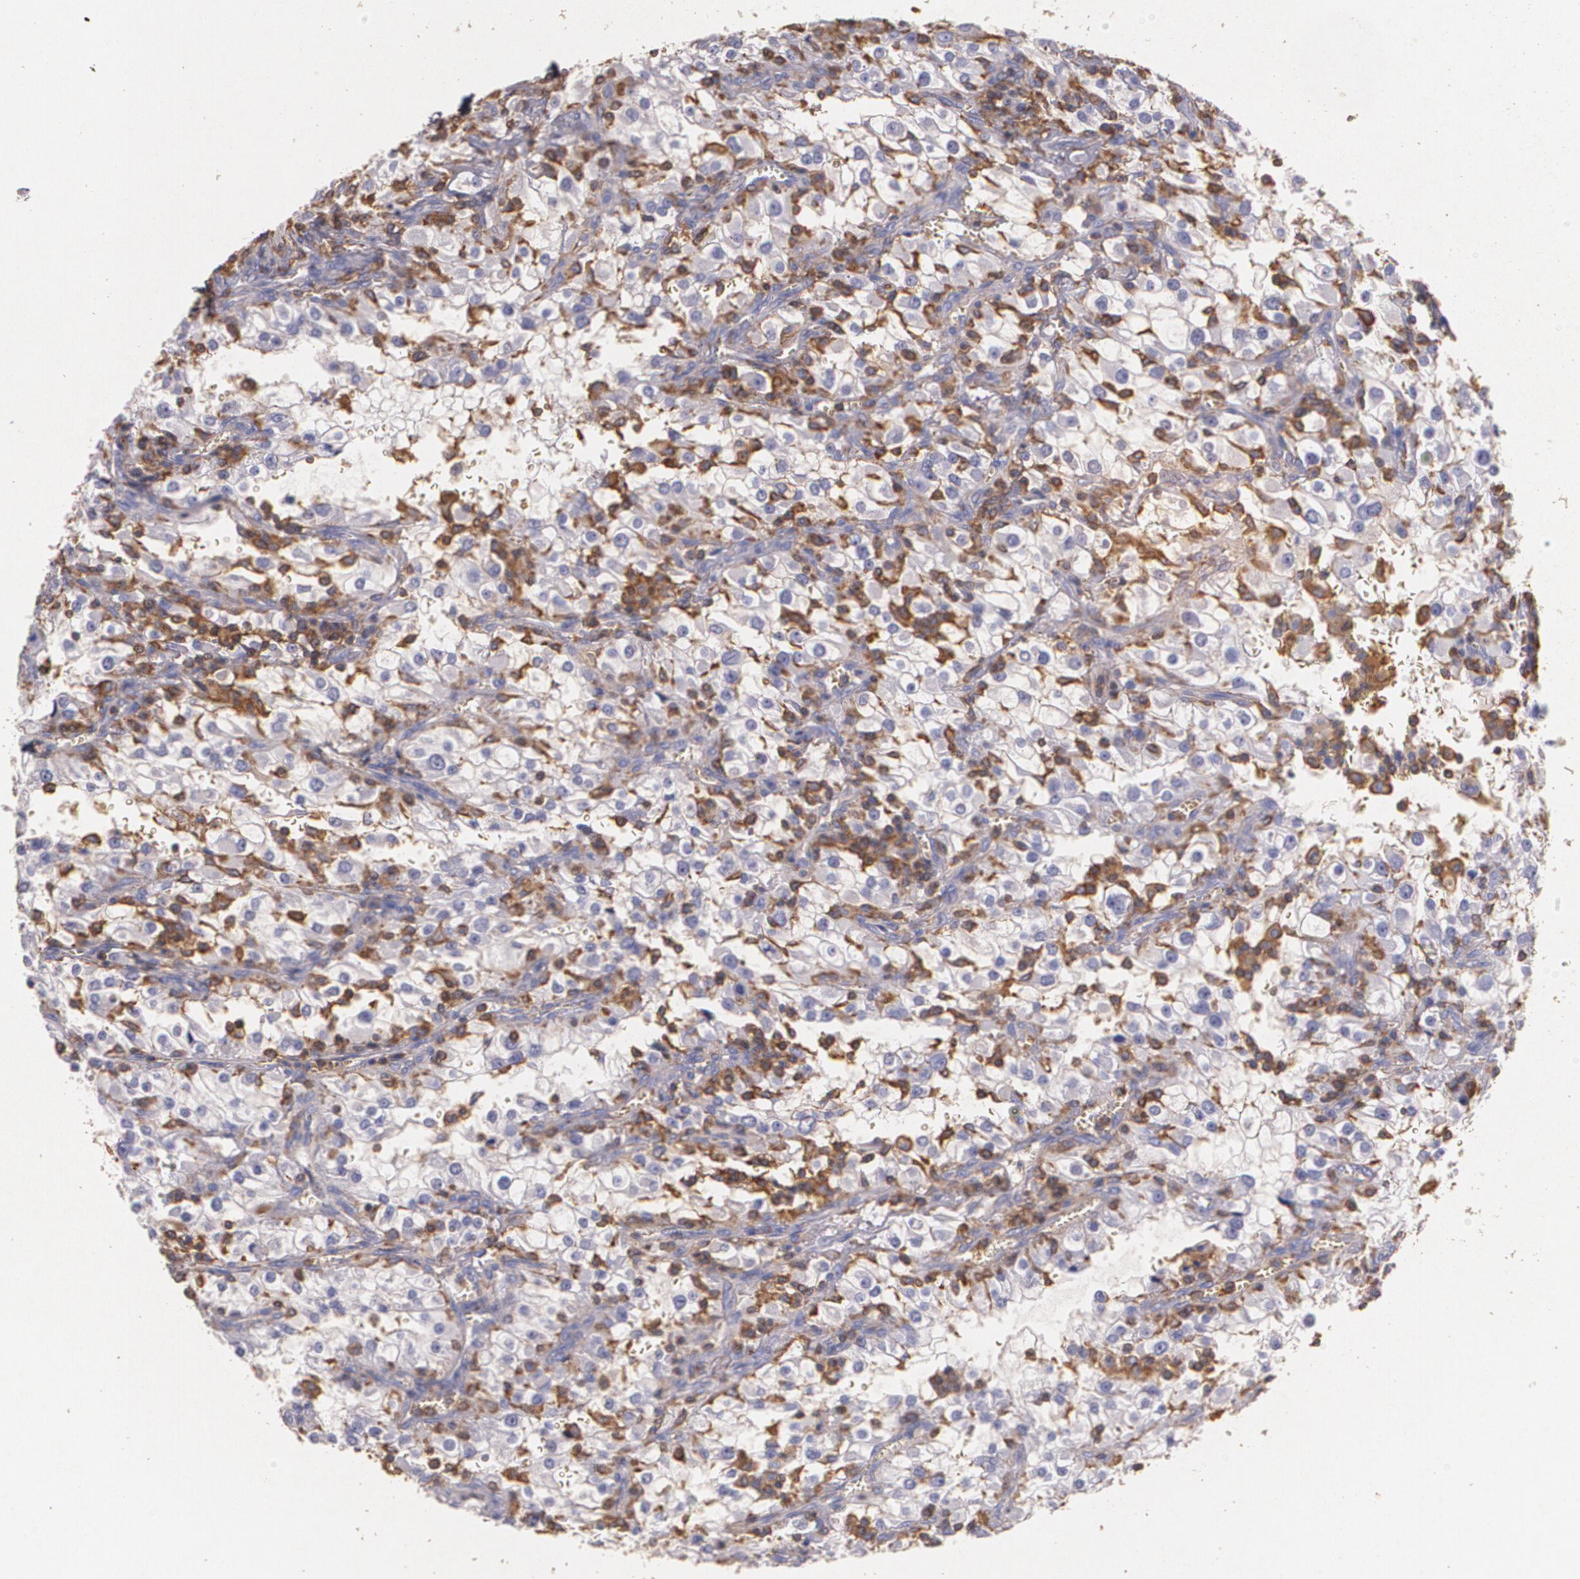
{"staining": {"intensity": "negative", "quantity": "none", "location": "none"}, "tissue": "renal cancer", "cell_type": "Tumor cells", "image_type": "cancer", "snomed": [{"axis": "morphology", "description": "Adenocarcinoma, NOS"}, {"axis": "topography", "description": "Kidney"}], "caption": "High magnification brightfield microscopy of adenocarcinoma (renal) stained with DAB (3,3'-diaminobenzidine) (brown) and counterstained with hematoxylin (blue): tumor cells show no significant positivity. (DAB immunohistochemistry (IHC), high magnification).", "gene": "TGFBR1", "patient": {"sex": "female", "age": 52}}